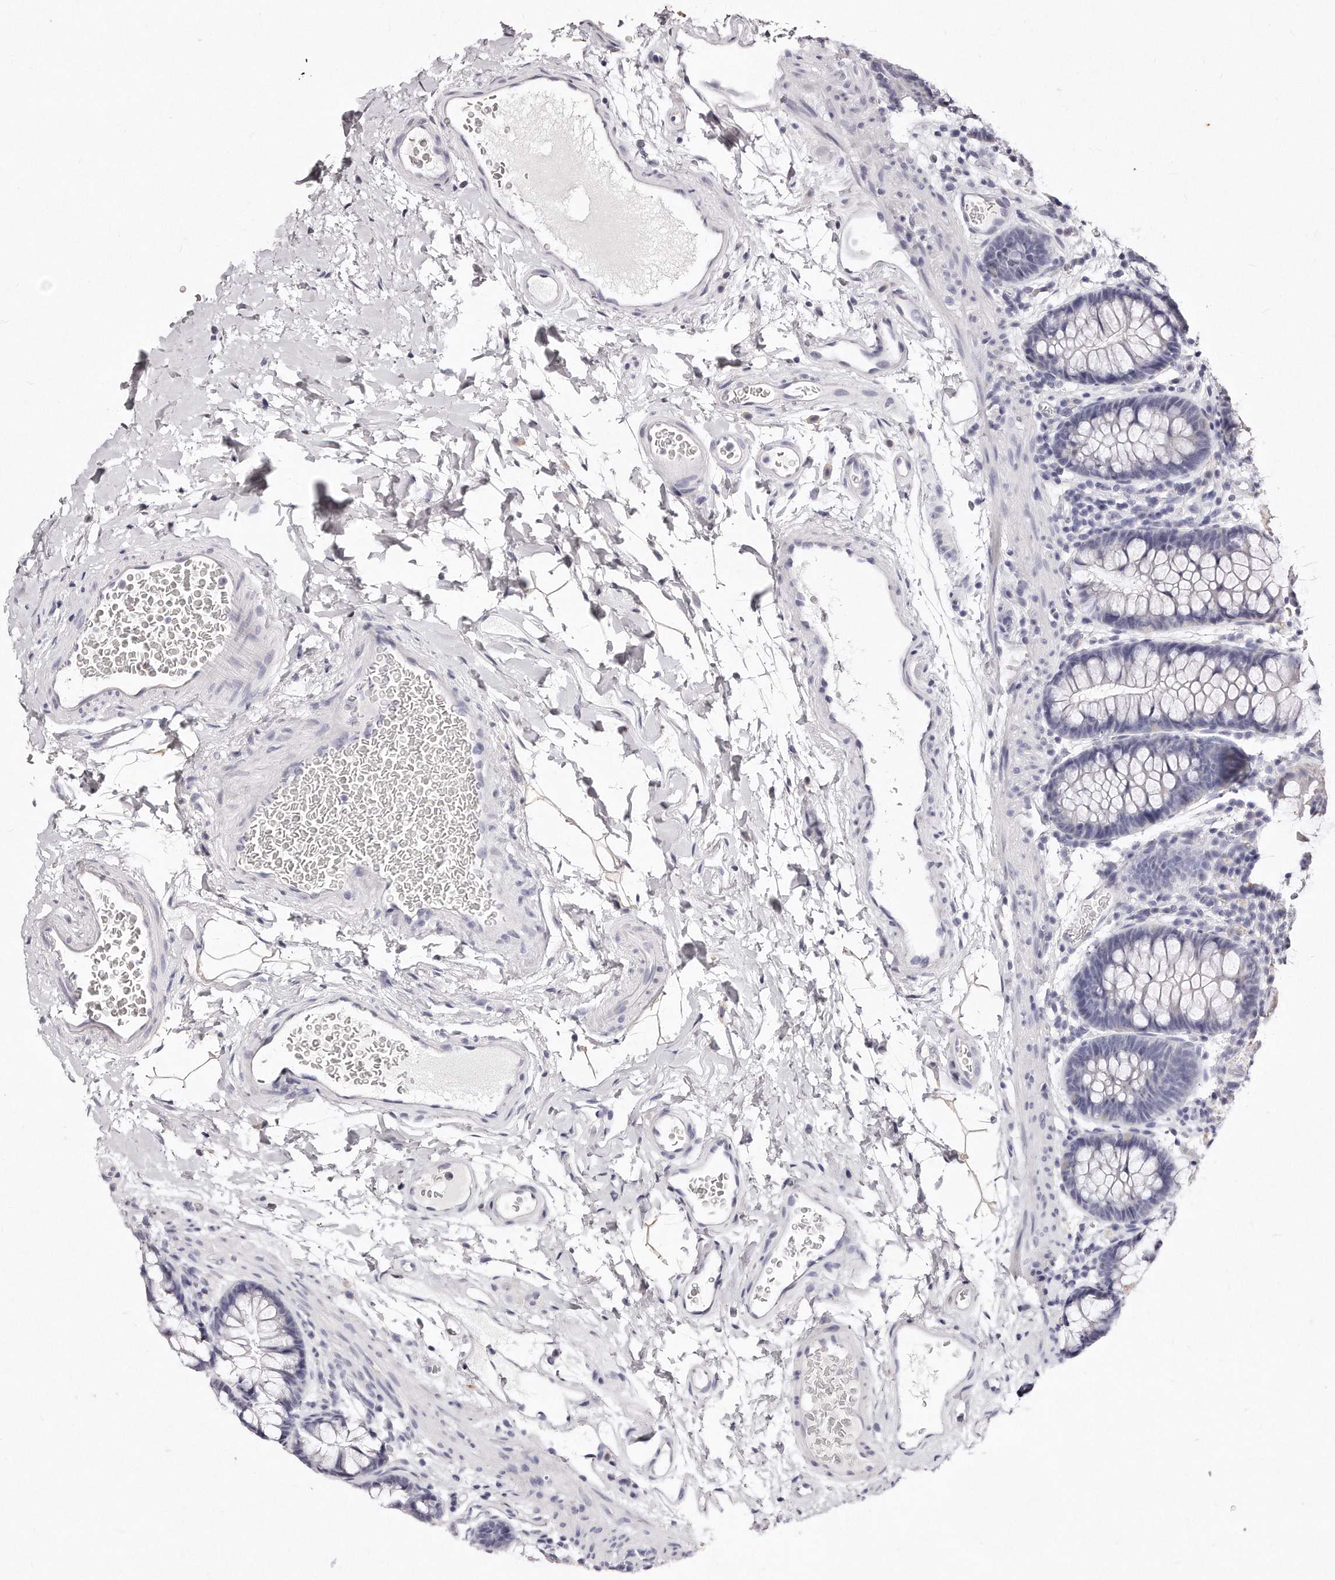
{"staining": {"intensity": "negative", "quantity": "none", "location": "none"}, "tissue": "colon", "cell_type": "Endothelial cells", "image_type": "normal", "snomed": [{"axis": "morphology", "description": "Normal tissue, NOS"}, {"axis": "topography", "description": "Colon"}], "caption": "IHC of unremarkable human colon reveals no expression in endothelial cells.", "gene": "GDA", "patient": {"sex": "female", "age": 62}}